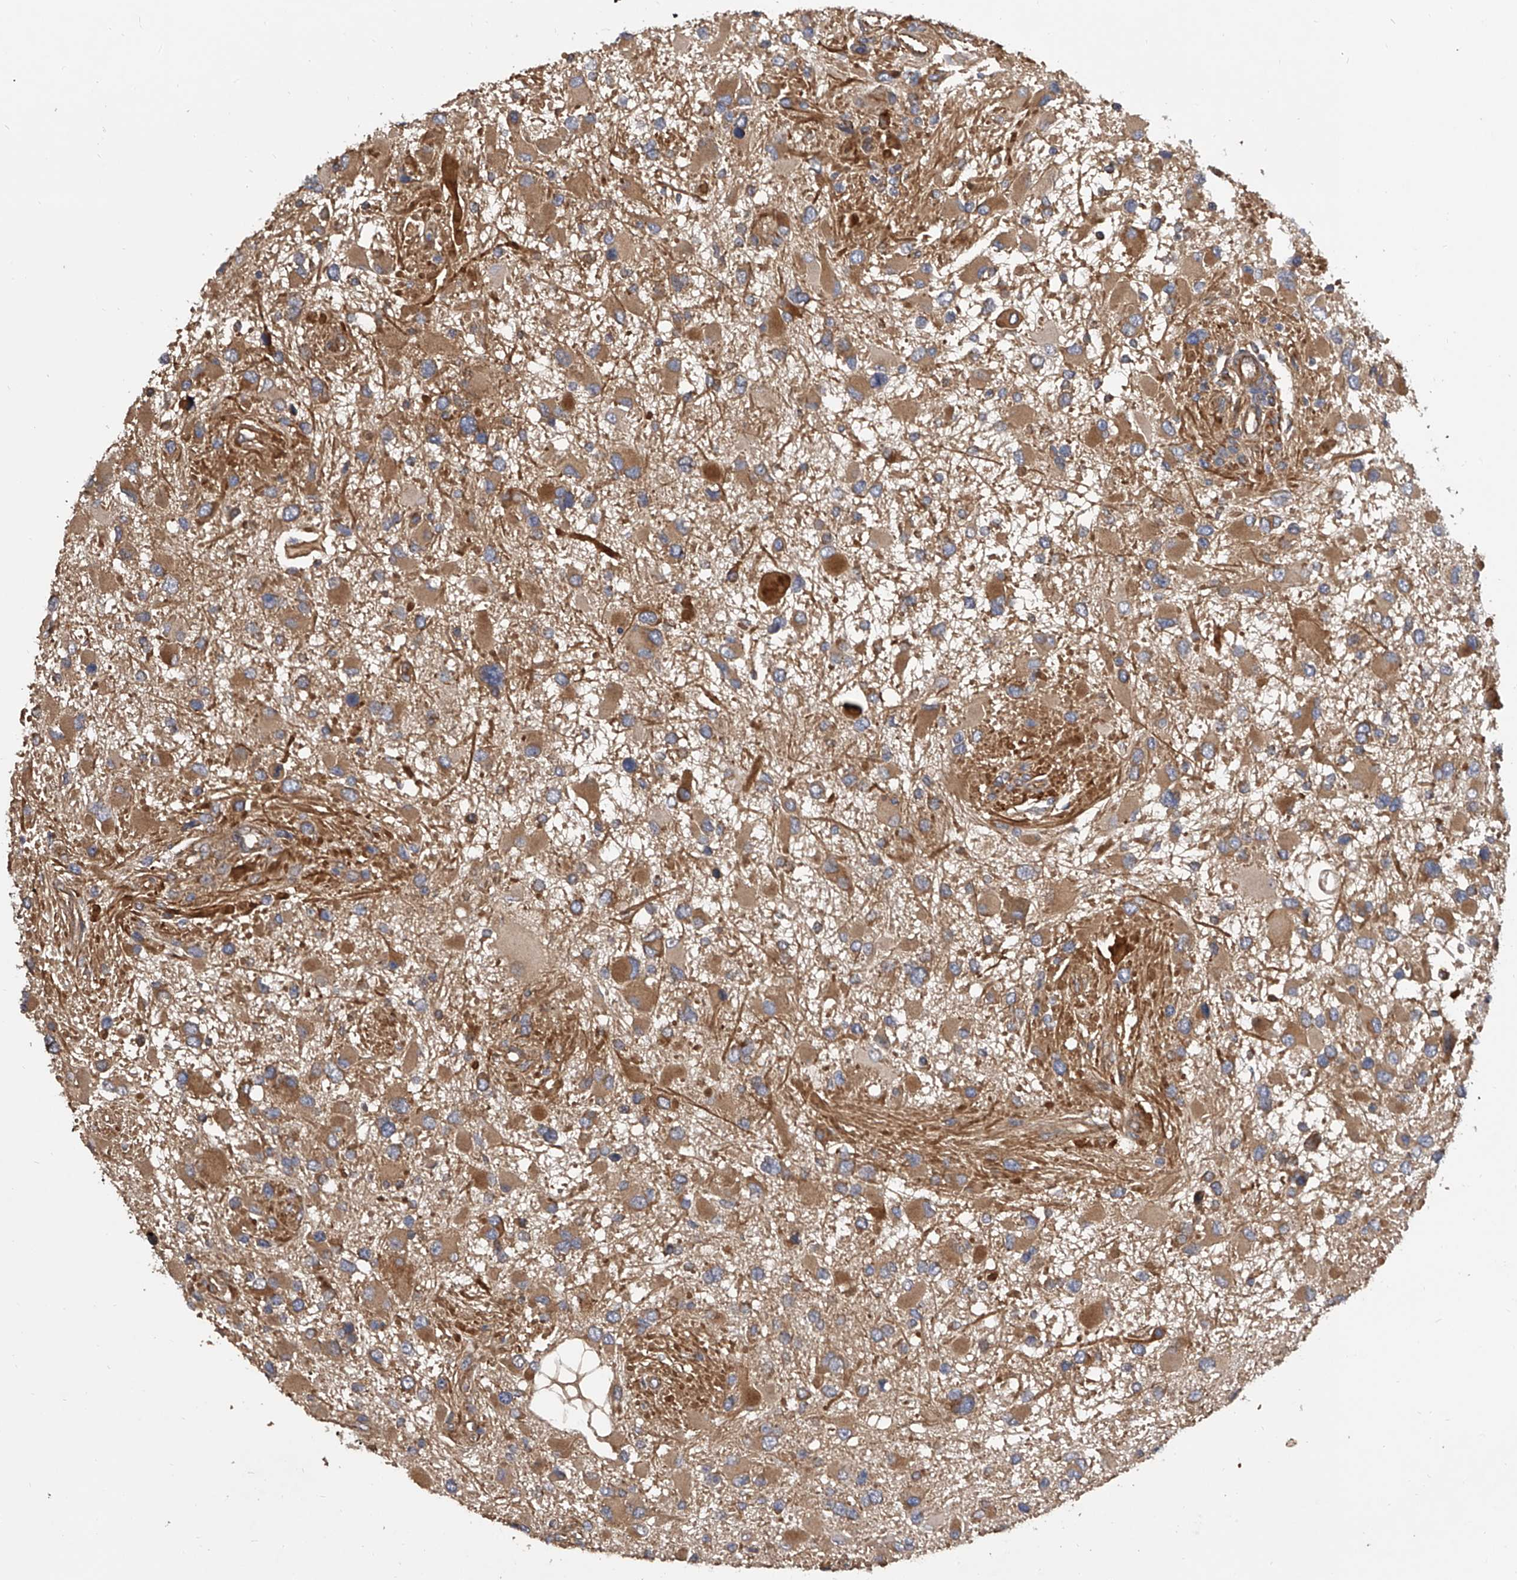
{"staining": {"intensity": "moderate", "quantity": ">75%", "location": "cytoplasmic/membranous"}, "tissue": "glioma", "cell_type": "Tumor cells", "image_type": "cancer", "snomed": [{"axis": "morphology", "description": "Glioma, malignant, High grade"}, {"axis": "topography", "description": "Brain"}], "caption": "Immunohistochemical staining of human high-grade glioma (malignant) demonstrates moderate cytoplasmic/membranous protein expression in about >75% of tumor cells.", "gene": "EXOC4", "patient": {"sex": "male", "age": 53}}